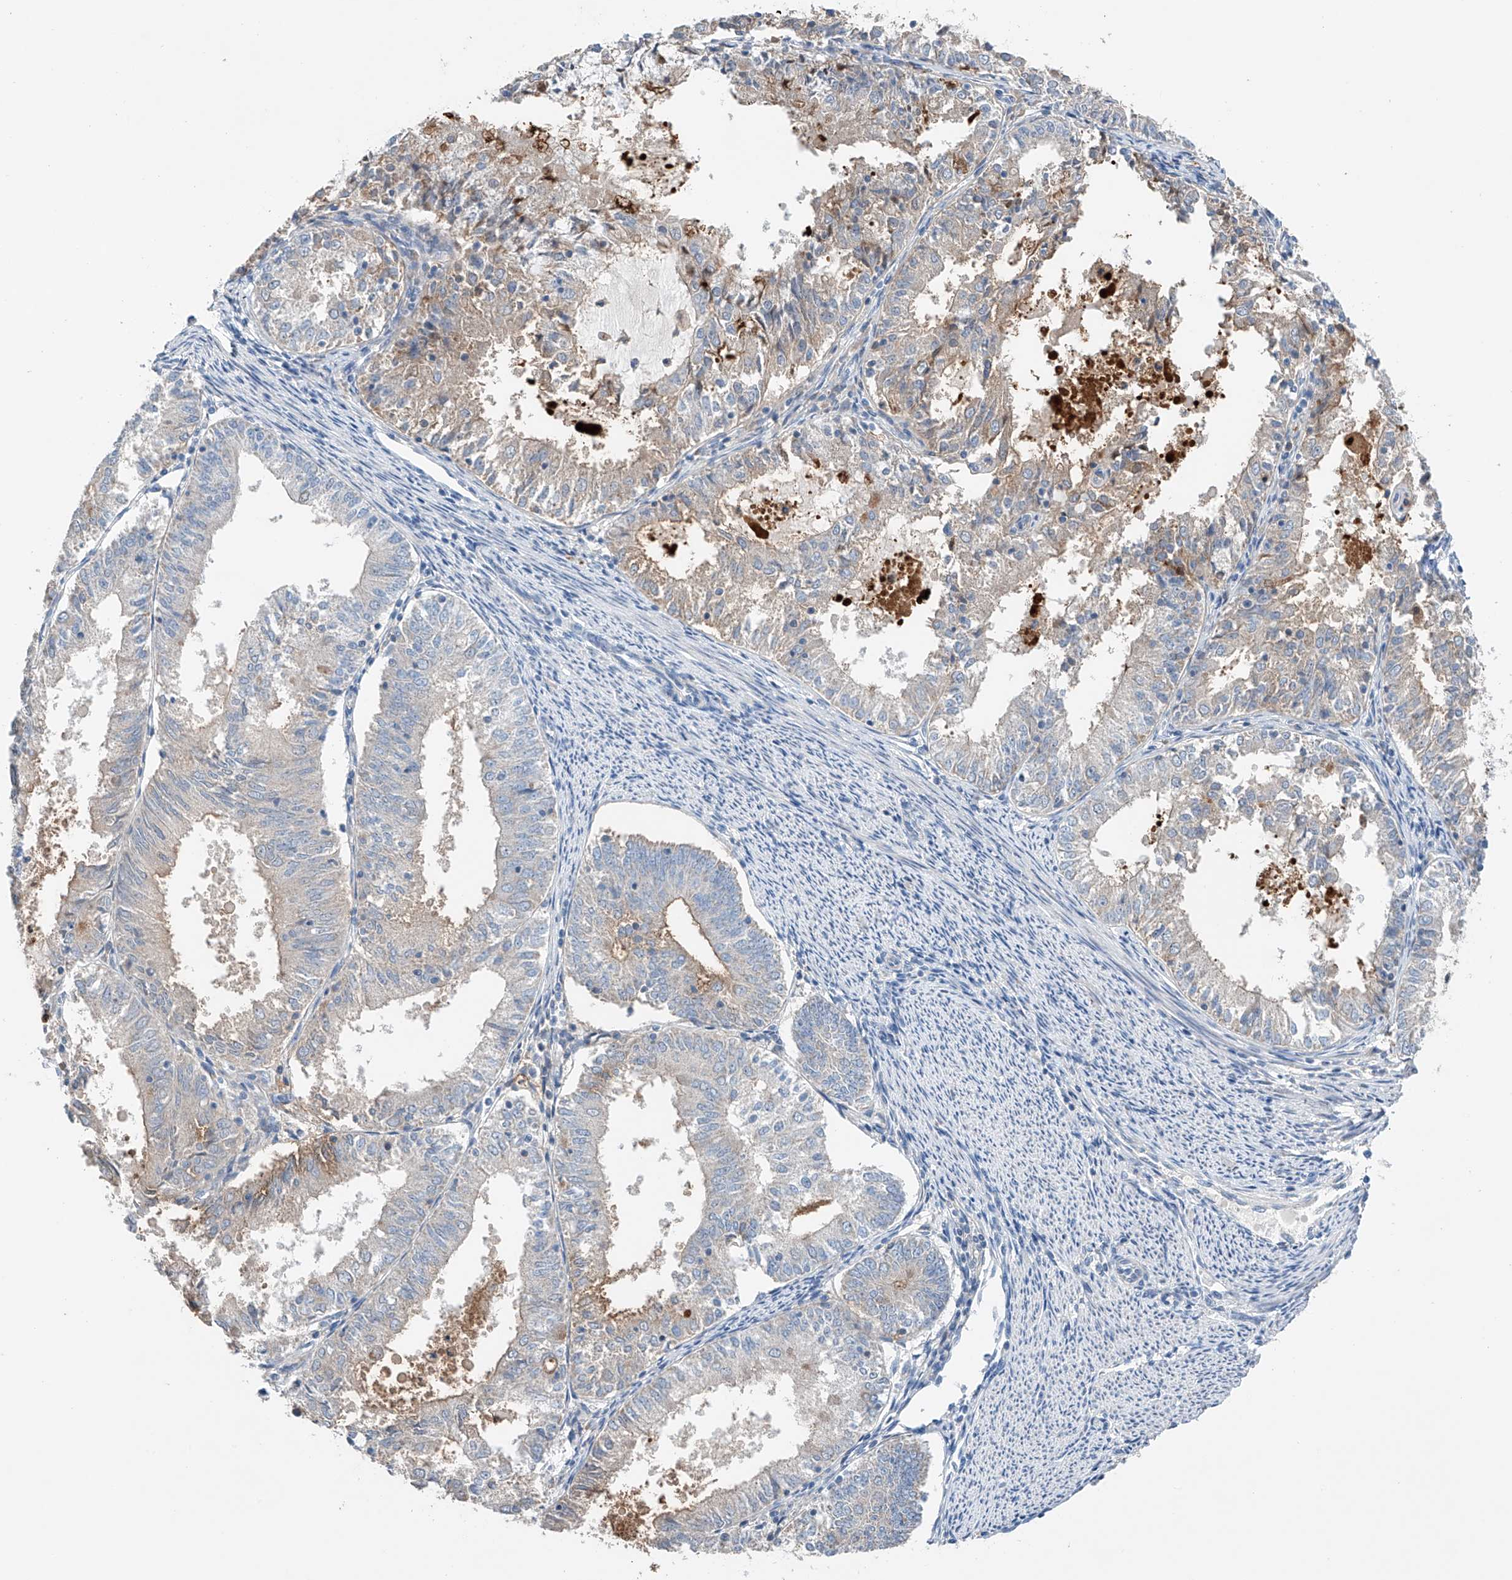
{"staining": {"intensity": "weak", "quantity": "25%-75%", "location": "cytoplasmic/membranous"}, "tissue": "endometrial cancer", "cell_type": "Tumor cells", "image_type": "cancer", "snomed": [{"axis": "morphology", "description": "Adenocarcinoma, NOS"}, {"axis": "topography", "description": "Endometrium"}], "caption": "A photomicrograph of endometrial adenocarcinoma stained for a protein shows weak cytoplasmic/membranous brown staining in tumor cells.", "gene": "GPC4", "patient": {"sex": "female", "age": 57}}